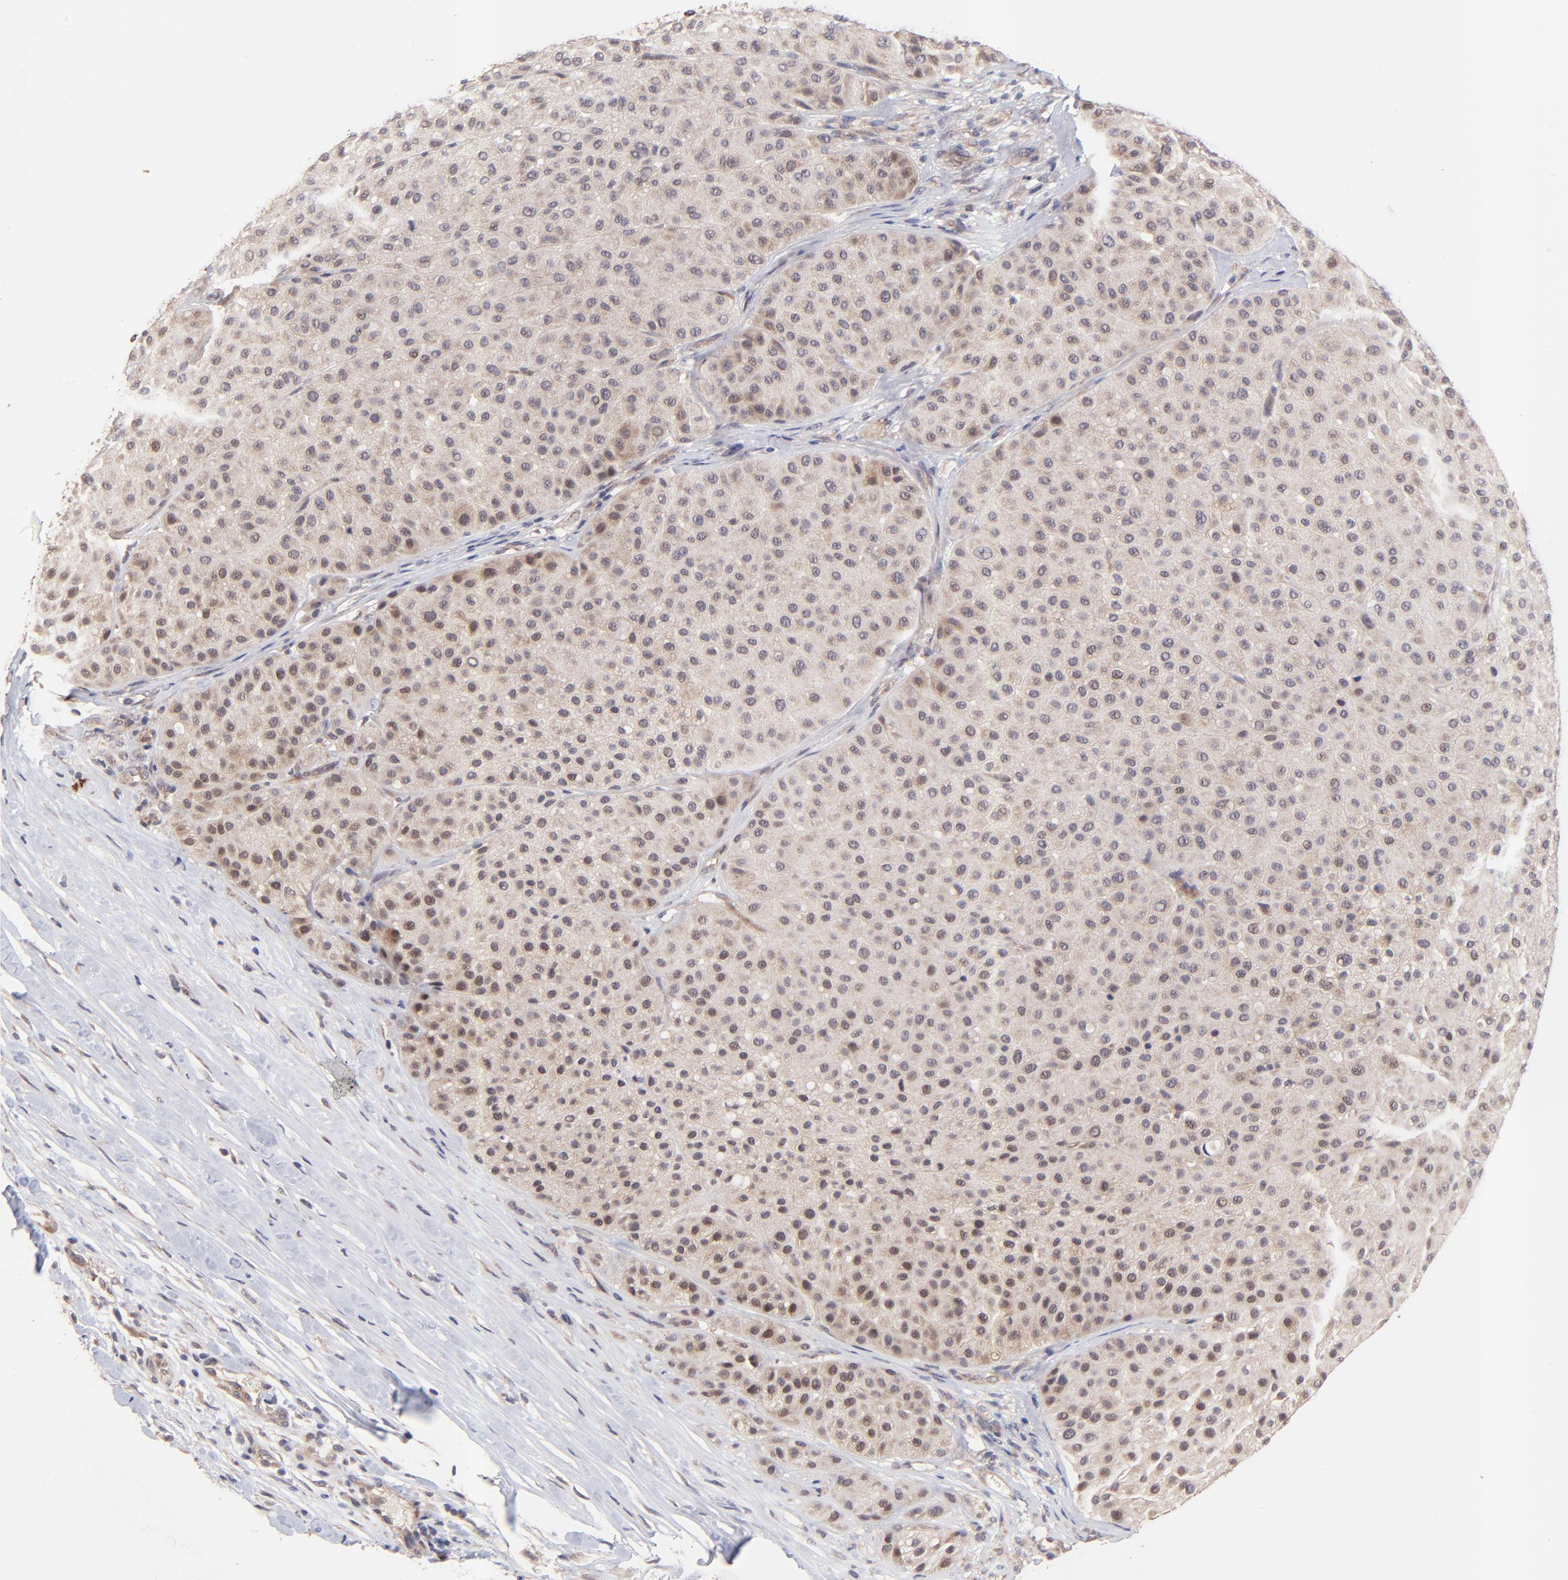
{"staining": {"intensity": "weak", "quantity": ">75%", "location": "cytoplasmic/membranous"}, "tissue": "melanoma", "cell_type": "Tumor cells", "image_type": "cancer", "snomed": [{"axis": "morphology", "description": "Normal tissue, NOS"}, {"axis": "morphology", "description": "Malignant melanoma, Metastatic site"}, {"axis": "topography", "description": "Skin"}], "caption": "Immunohistochemical staining of malignant melanoma (metastatic site) demonstrates low levels of weak cytoplasmic/membranous protein staining in about >75% of tumor cells.", "gene": "BAIAP2L2", "patient": {"sex": "male", "age": 41}}